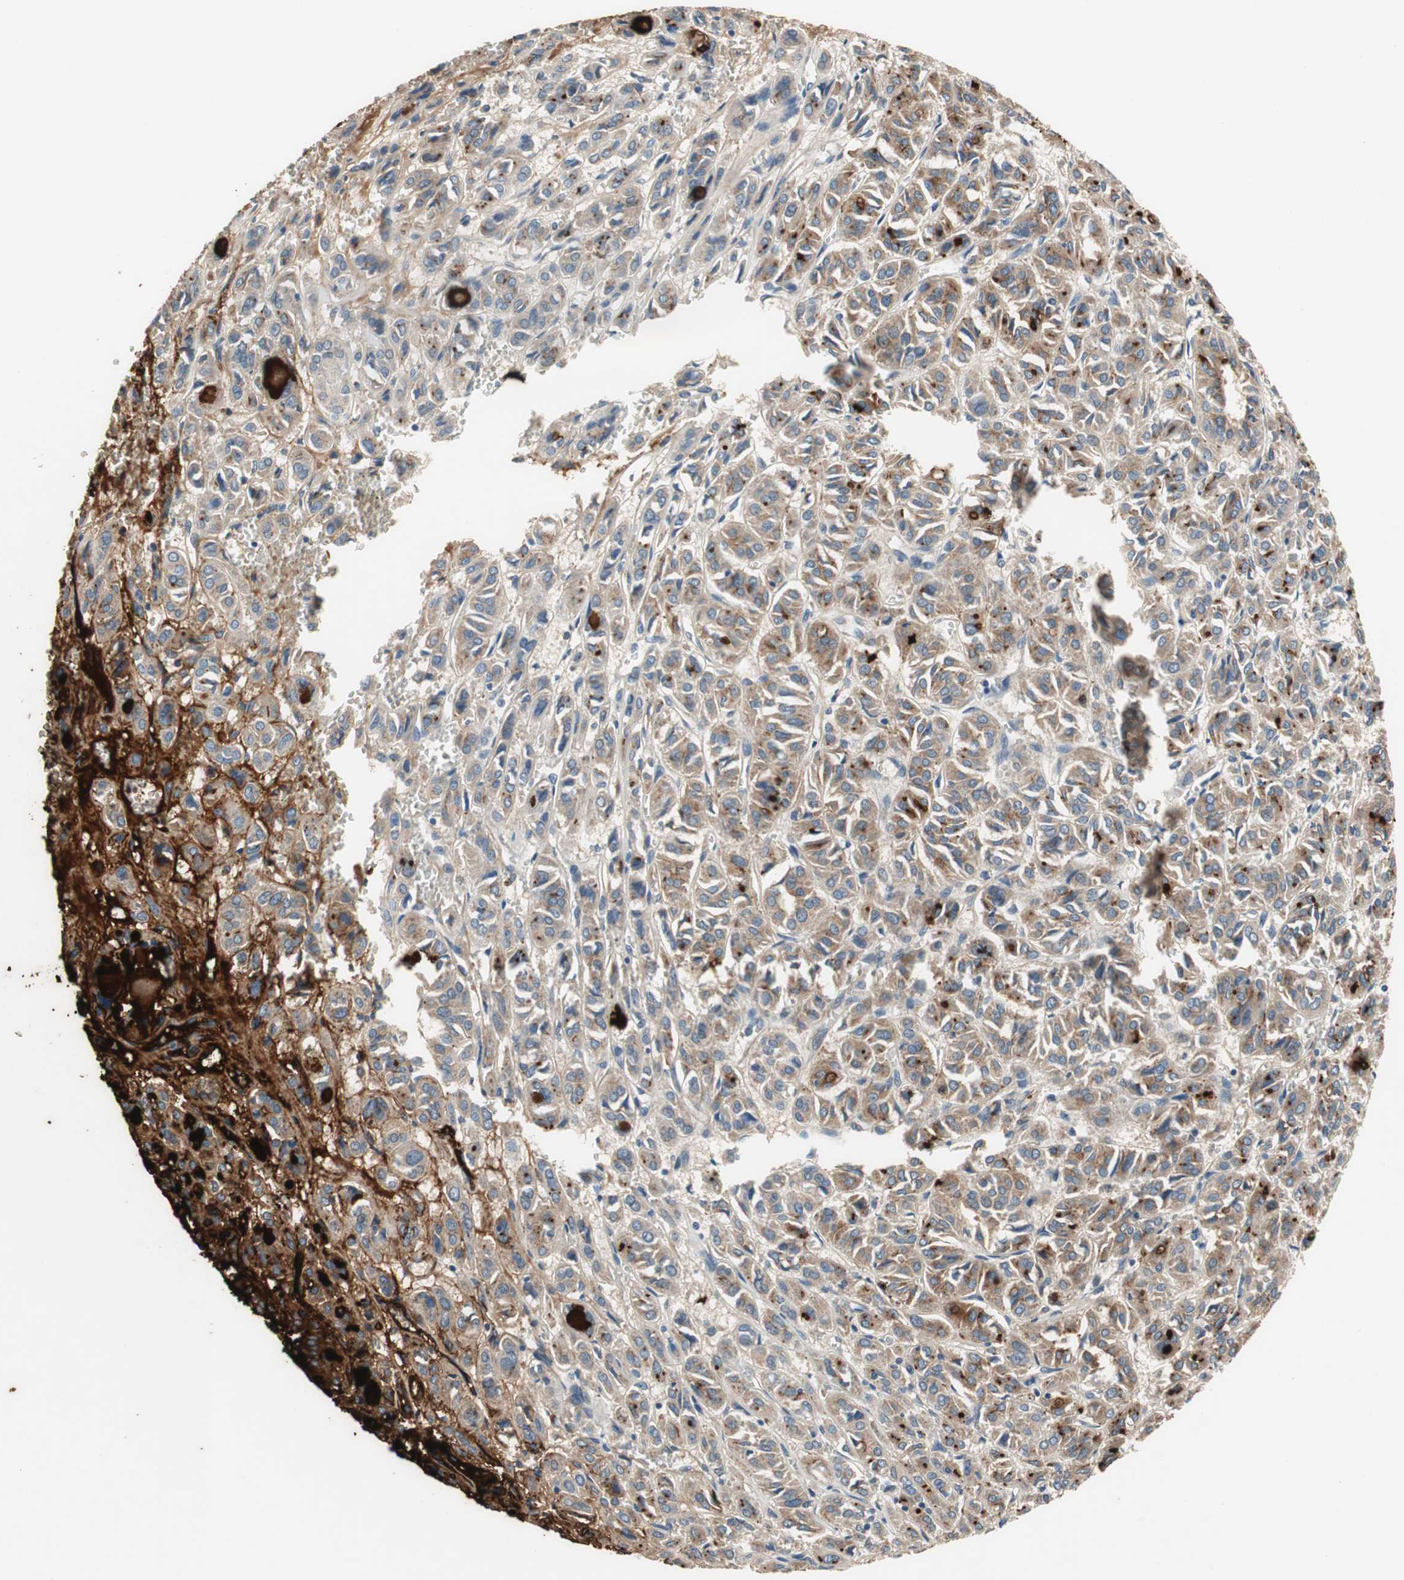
{"staining": {"intensity": "strong", "quantity": "<25%", "location": "cytoplasmic/membranous"}, "tissue": "thyroid cancer", "cell_type": "Tumor cells", "image_type": "cancer", "snomed": [{"axis": "morphology", "description": "Follicular adenoma carcinoma, NOS"}, {"axis": "topography", "description": "Thyroid gland"}], "caption": "Thyroid cancer (follicular adenoma carcinoma) tissue displays strong cytoplasmic/membranous expression in about <25% of tumor cells", "gene": "PI4KB", "patient": {"sex": "female", "age": 71}}